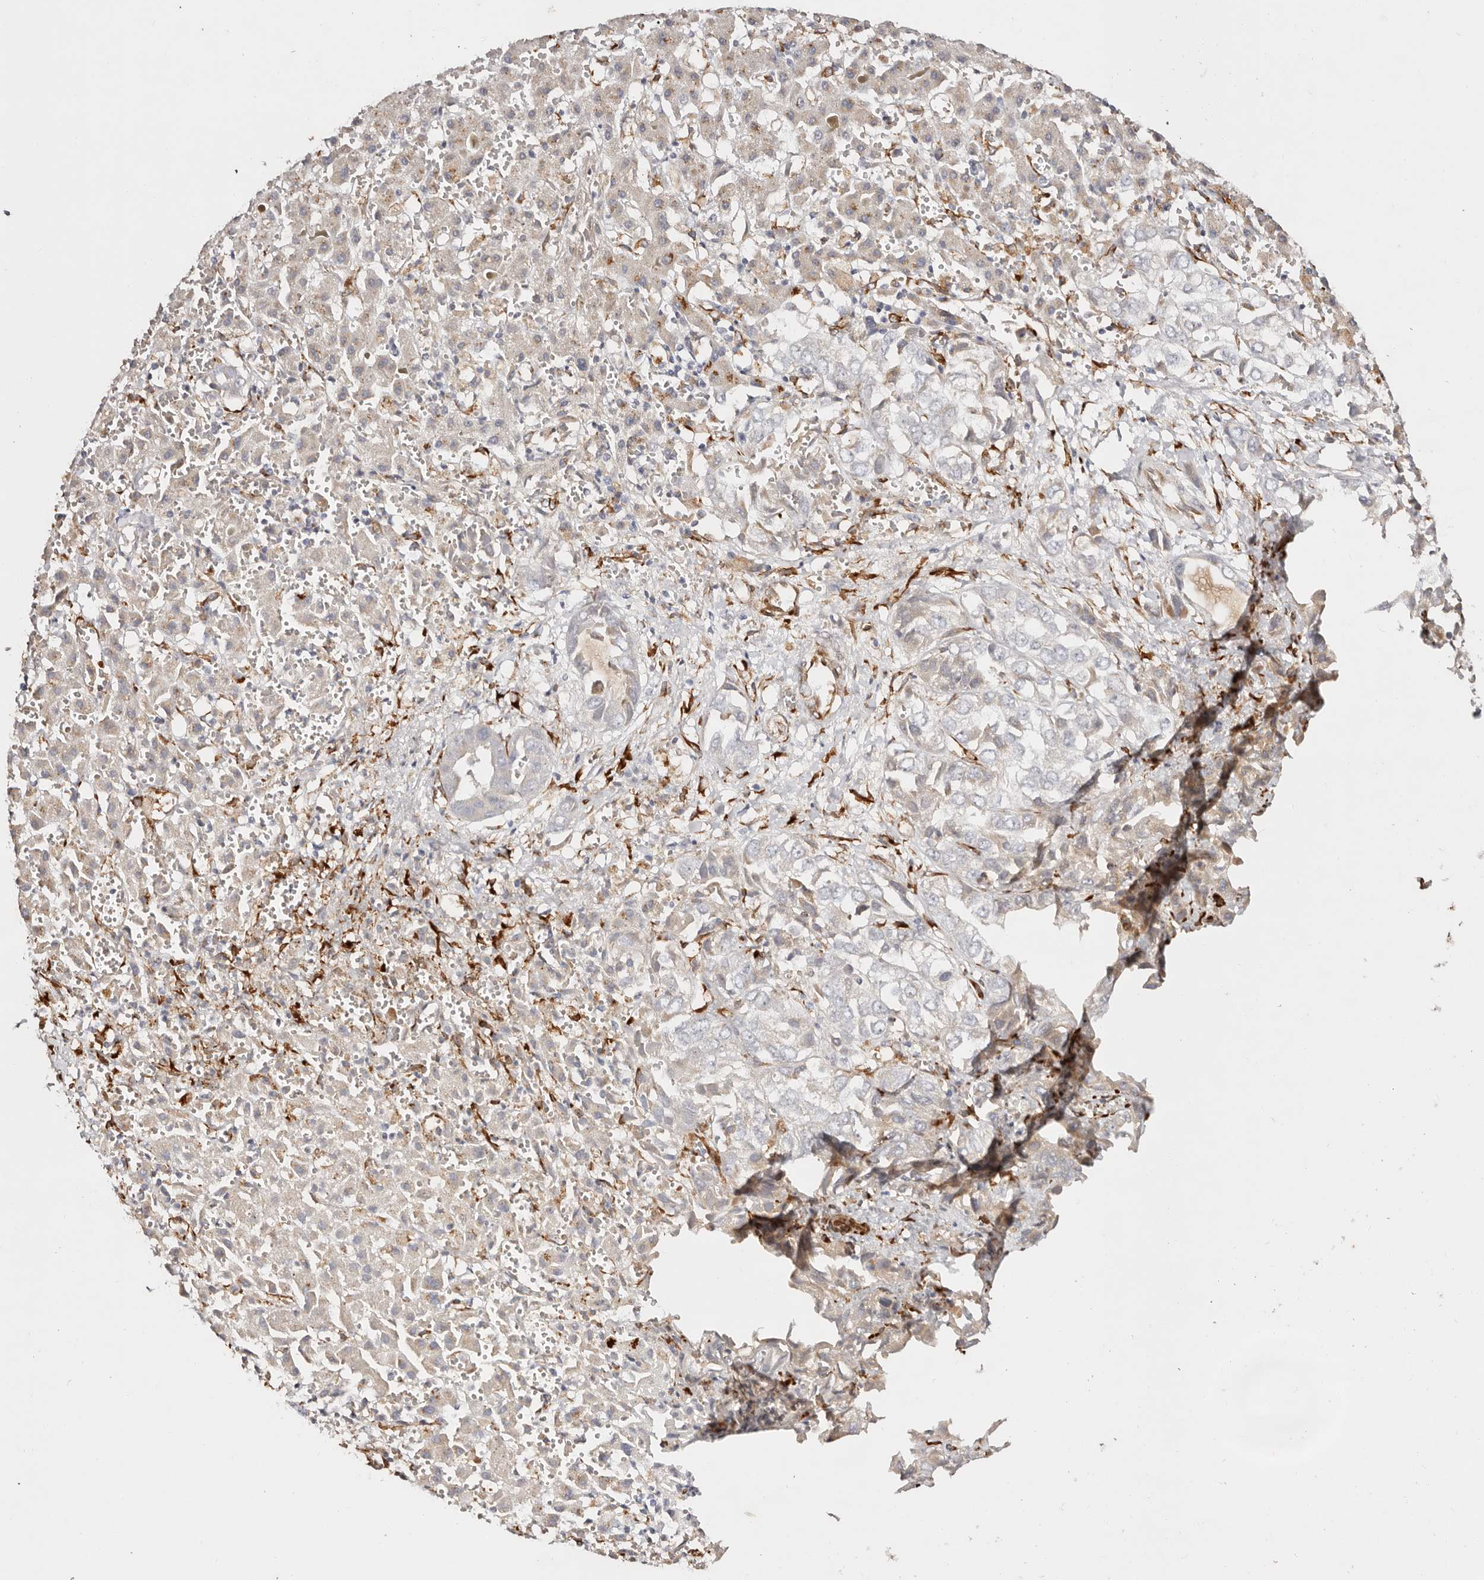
{"staining": {"intensity": "weak", "quantity": "25%-75%", "location": "cytoplasmic/membranous"}, "tissue": "liver cancer", "cell_type": "Tumor cells", "image_type": "cancer", "snomed": [{"axis": "morphology", "description": "Cholangiocarcinoma"}, {"axis": "topography", "description": "Liver"}], "caption": "Immunohistochemical staining of liver cancer reveals weak cytoplasmic/membranous protein positivity in about 25%-75% of tumor cells.", "gene": "SERPINH1", "patient": {"sex": "female", "age": 52}}